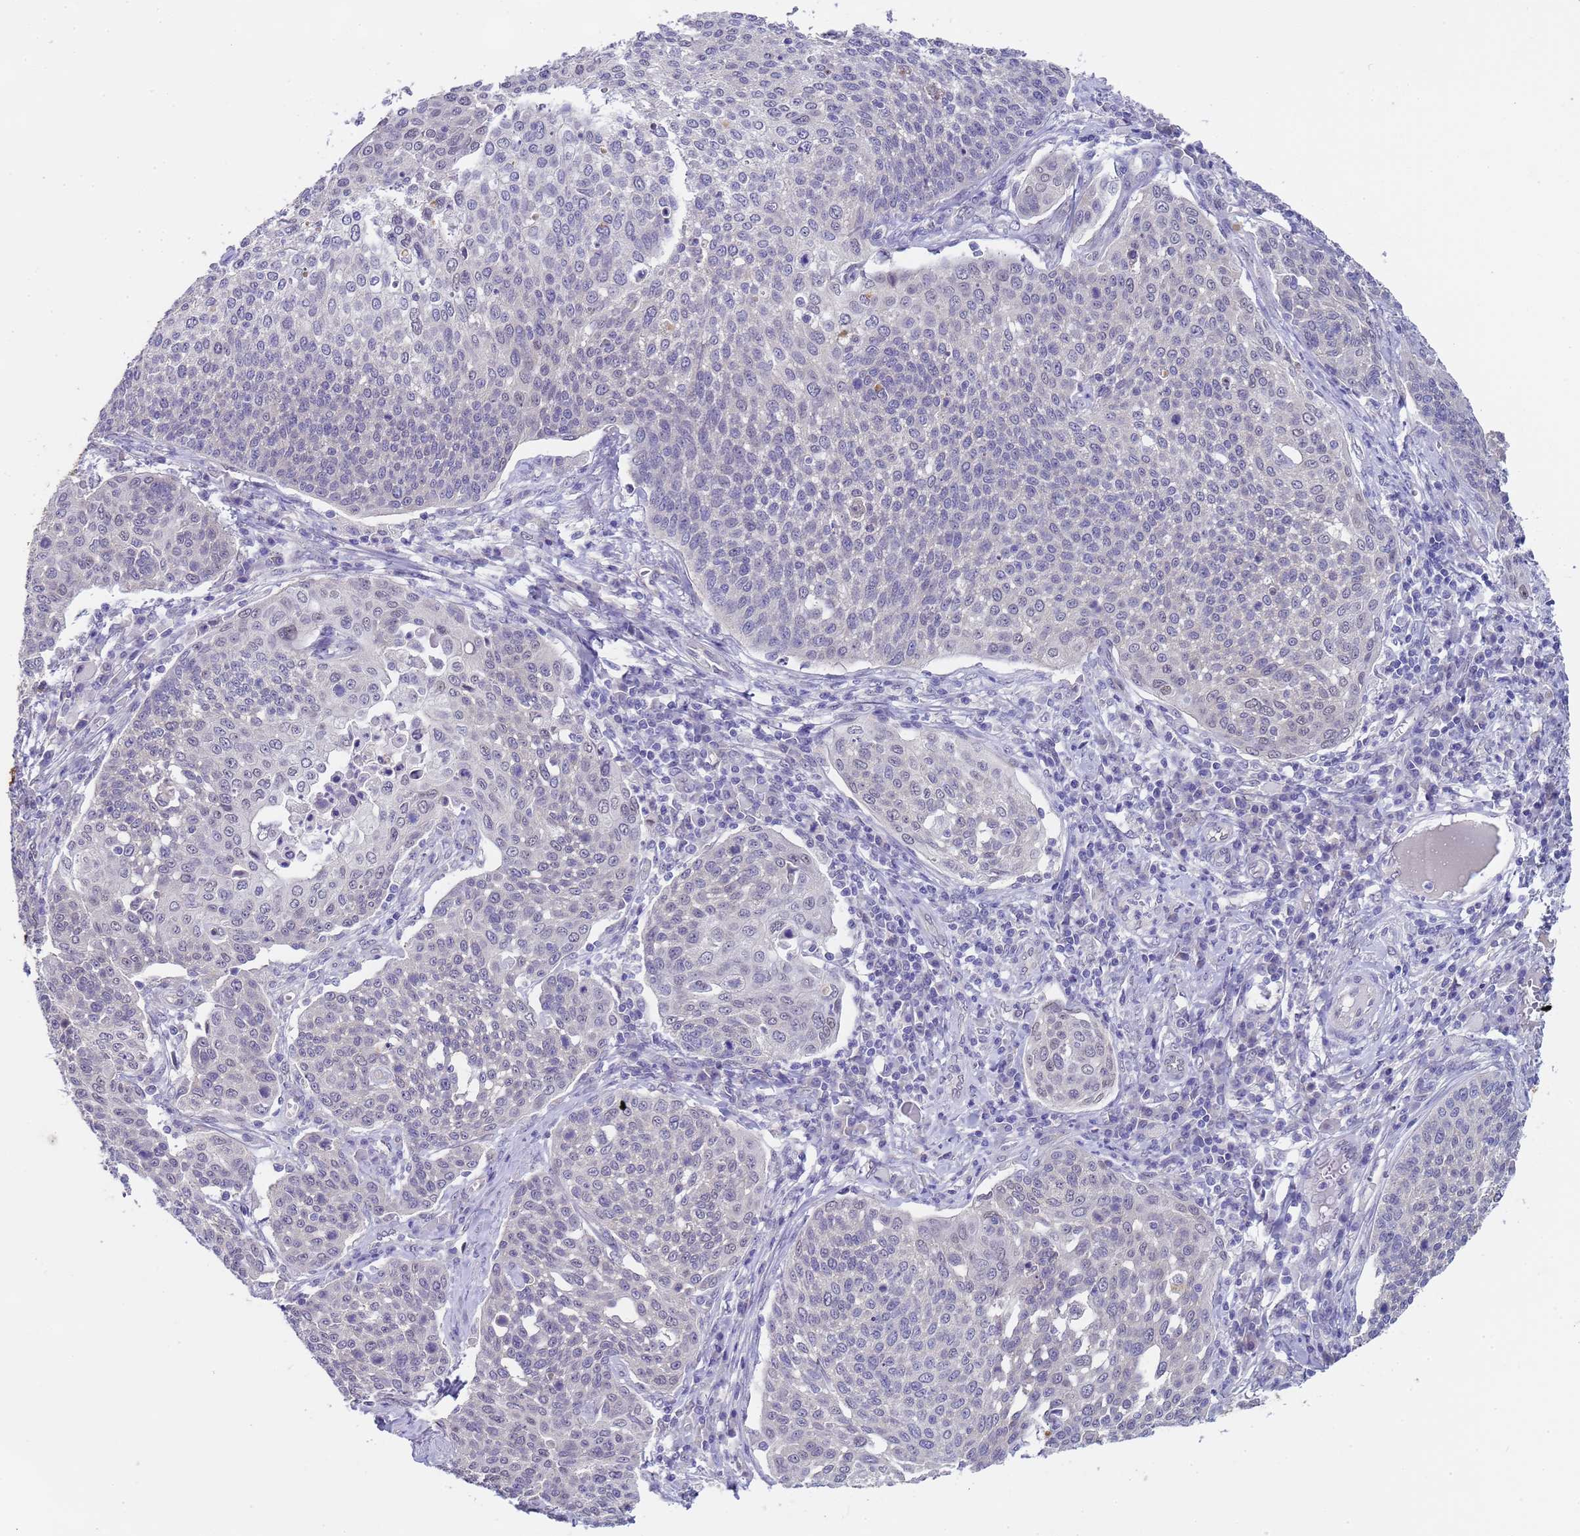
{"staining": {"intensity": "negative", "quantity": "none", "location": "none"}, "tissue": "cervical cancer", "cell_type": "Tumor cells", "image_type": "cancer", "snomed": [{"axis": "morphology", "description": "Squamous cell carcinoma, NOS"}, {"axis": "topography", "description": "Cervix"}], "caption": "DAB (3,3'-diaminobenzidine) immunohistochemical staining of human squamous cell carcinoma (cervical) demonstrates no significant positivity in tumor cells. Nuclei are stained in blue.", "gene": "TRMT10A", "patient": {"sex": "female", "age": 34}}